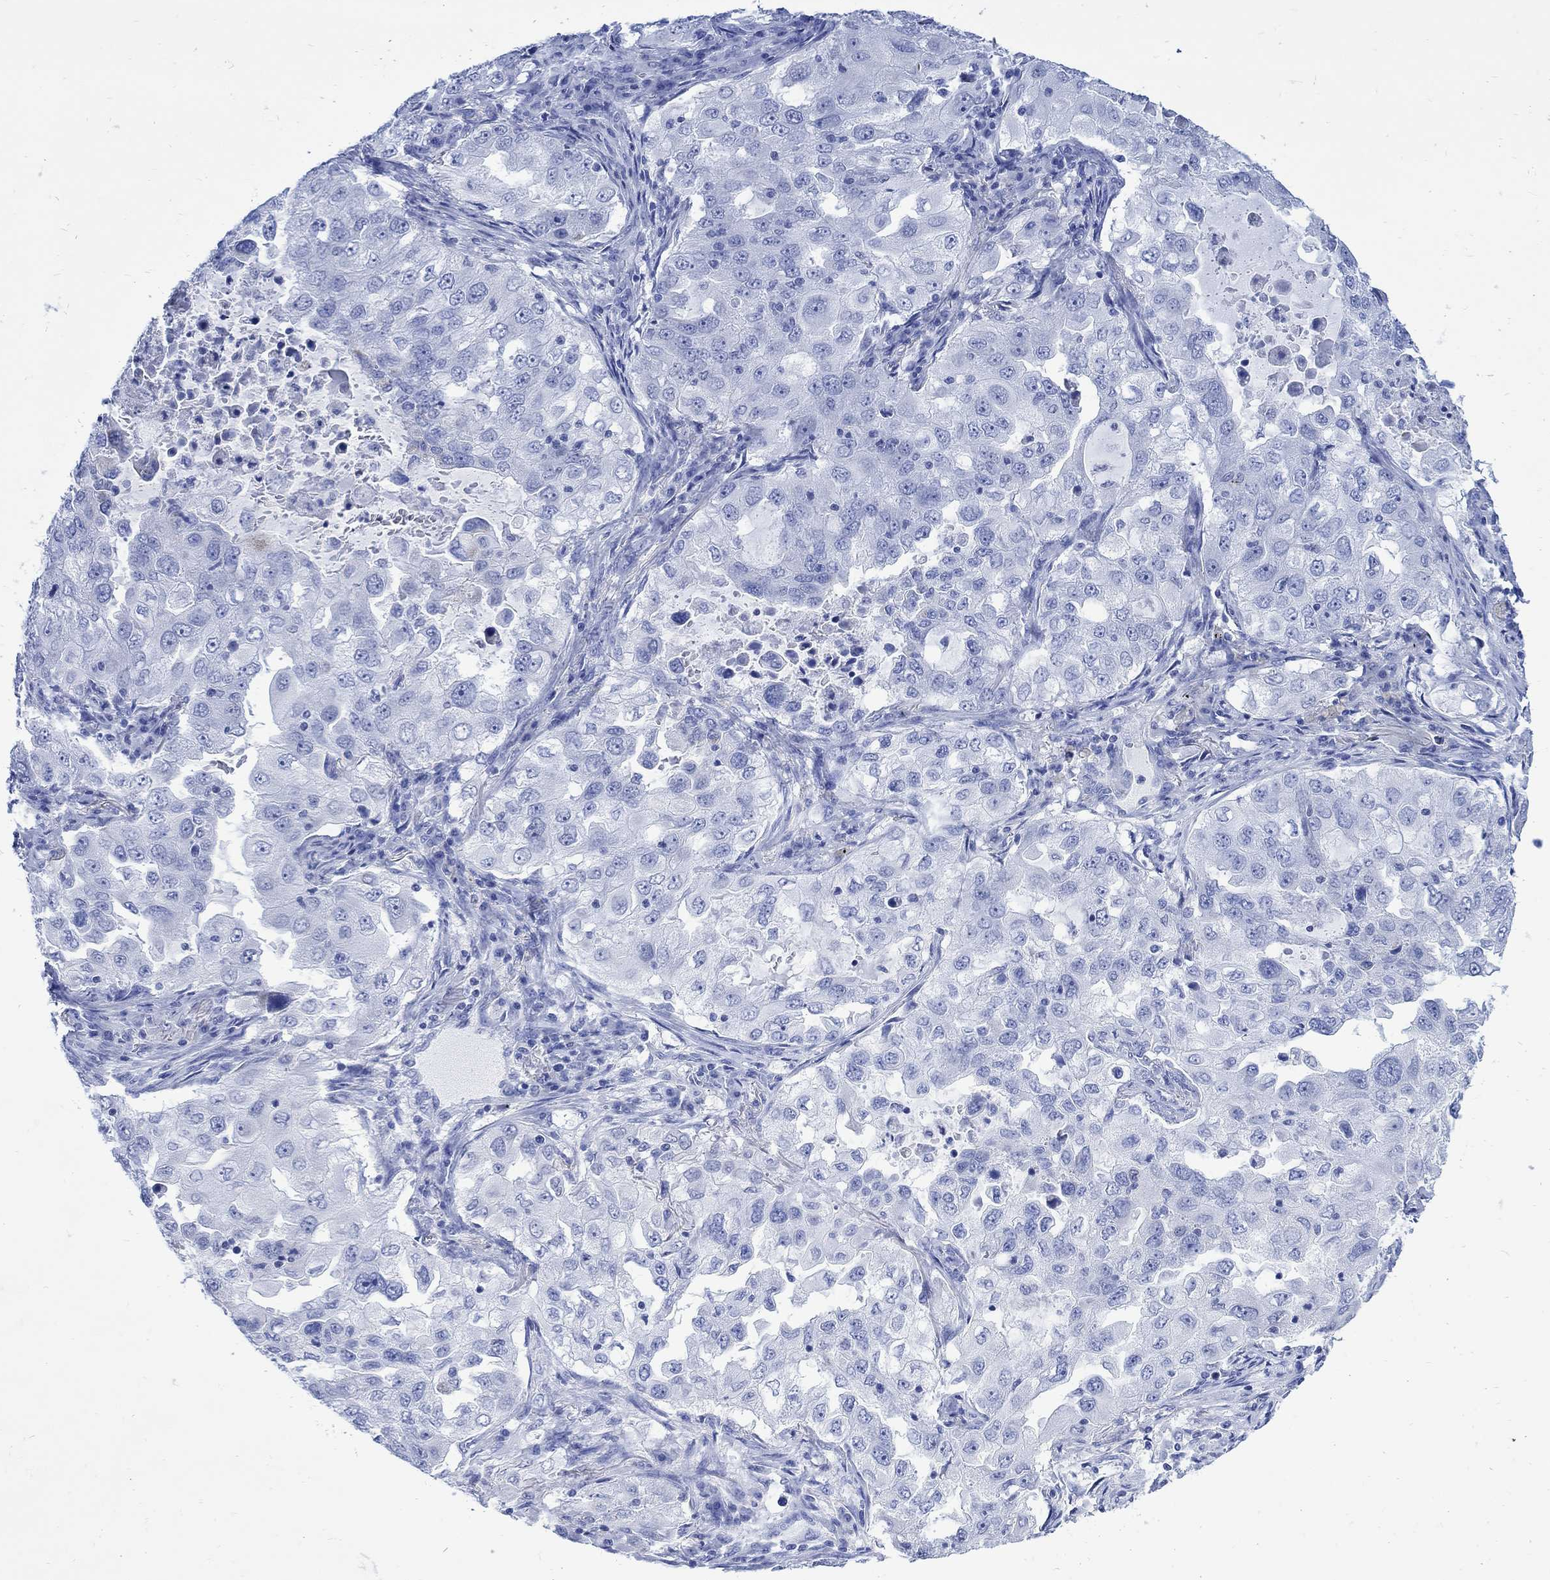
{"staining": {"intensity": "negative", "quantity": "none", "location": "none"}, "tissue": "lung cancer", "cell_type": "Tumor cells", "image_type": "cancer", "snomed": [{"axis": "morphology", "description": "Adenocarcinoma, NOS"}, {"axis": "topography", "description": "Lung"}], "caption": "A high-resolution image shows immunohistochemistry staining of lung cancer (adenocarcinoma), which shows no significant positivity in tumor cells. (DAB IHC, high magnification).", "gene": "CPLX2", "patient": {"sex": "female", "age": 61}}